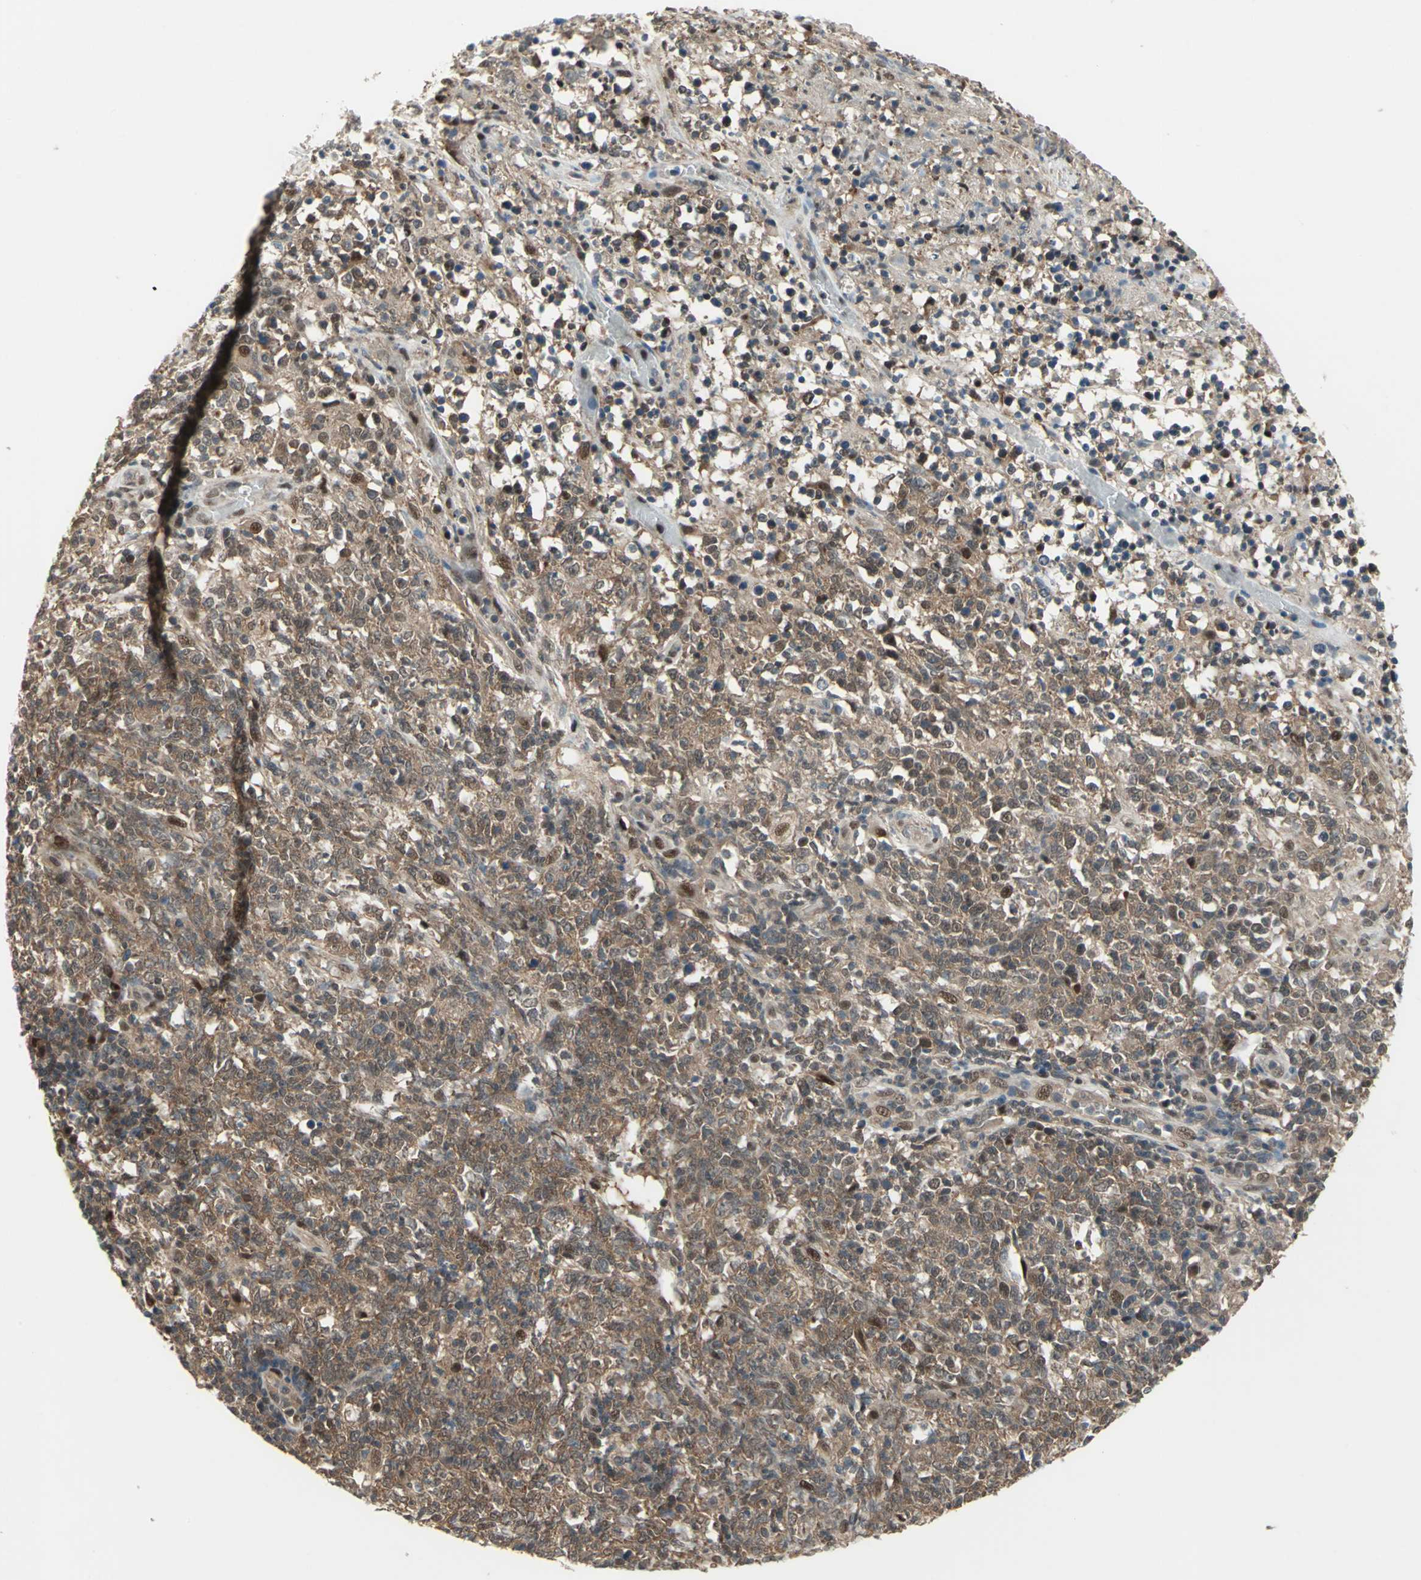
{"staining": {"intensity": "moderate", "quantity": ">75%", "location": "cytoplasmic/membranous,nuclear"}, "tissue": "lymphoma", "cell_type": "Tumor cells", "image_type": "cancer", "snomed": [{"axis": "morphology", "description": "Malignant lymphoma, non-Hodgkin's type, High grade"}, {"axis": "topography", "description": "Lymph node"}], "caption": "Protein positivity by immunohistochemistry (IHC) displays moderate cytoplasmic/membranous and nuclear expression in approximately >75% of tumor cells in malignant lymphoma, non-Hodgkin's type (high-grade).", "gene": "COPS5", "patient": {"sex": "female", "age": 84}}